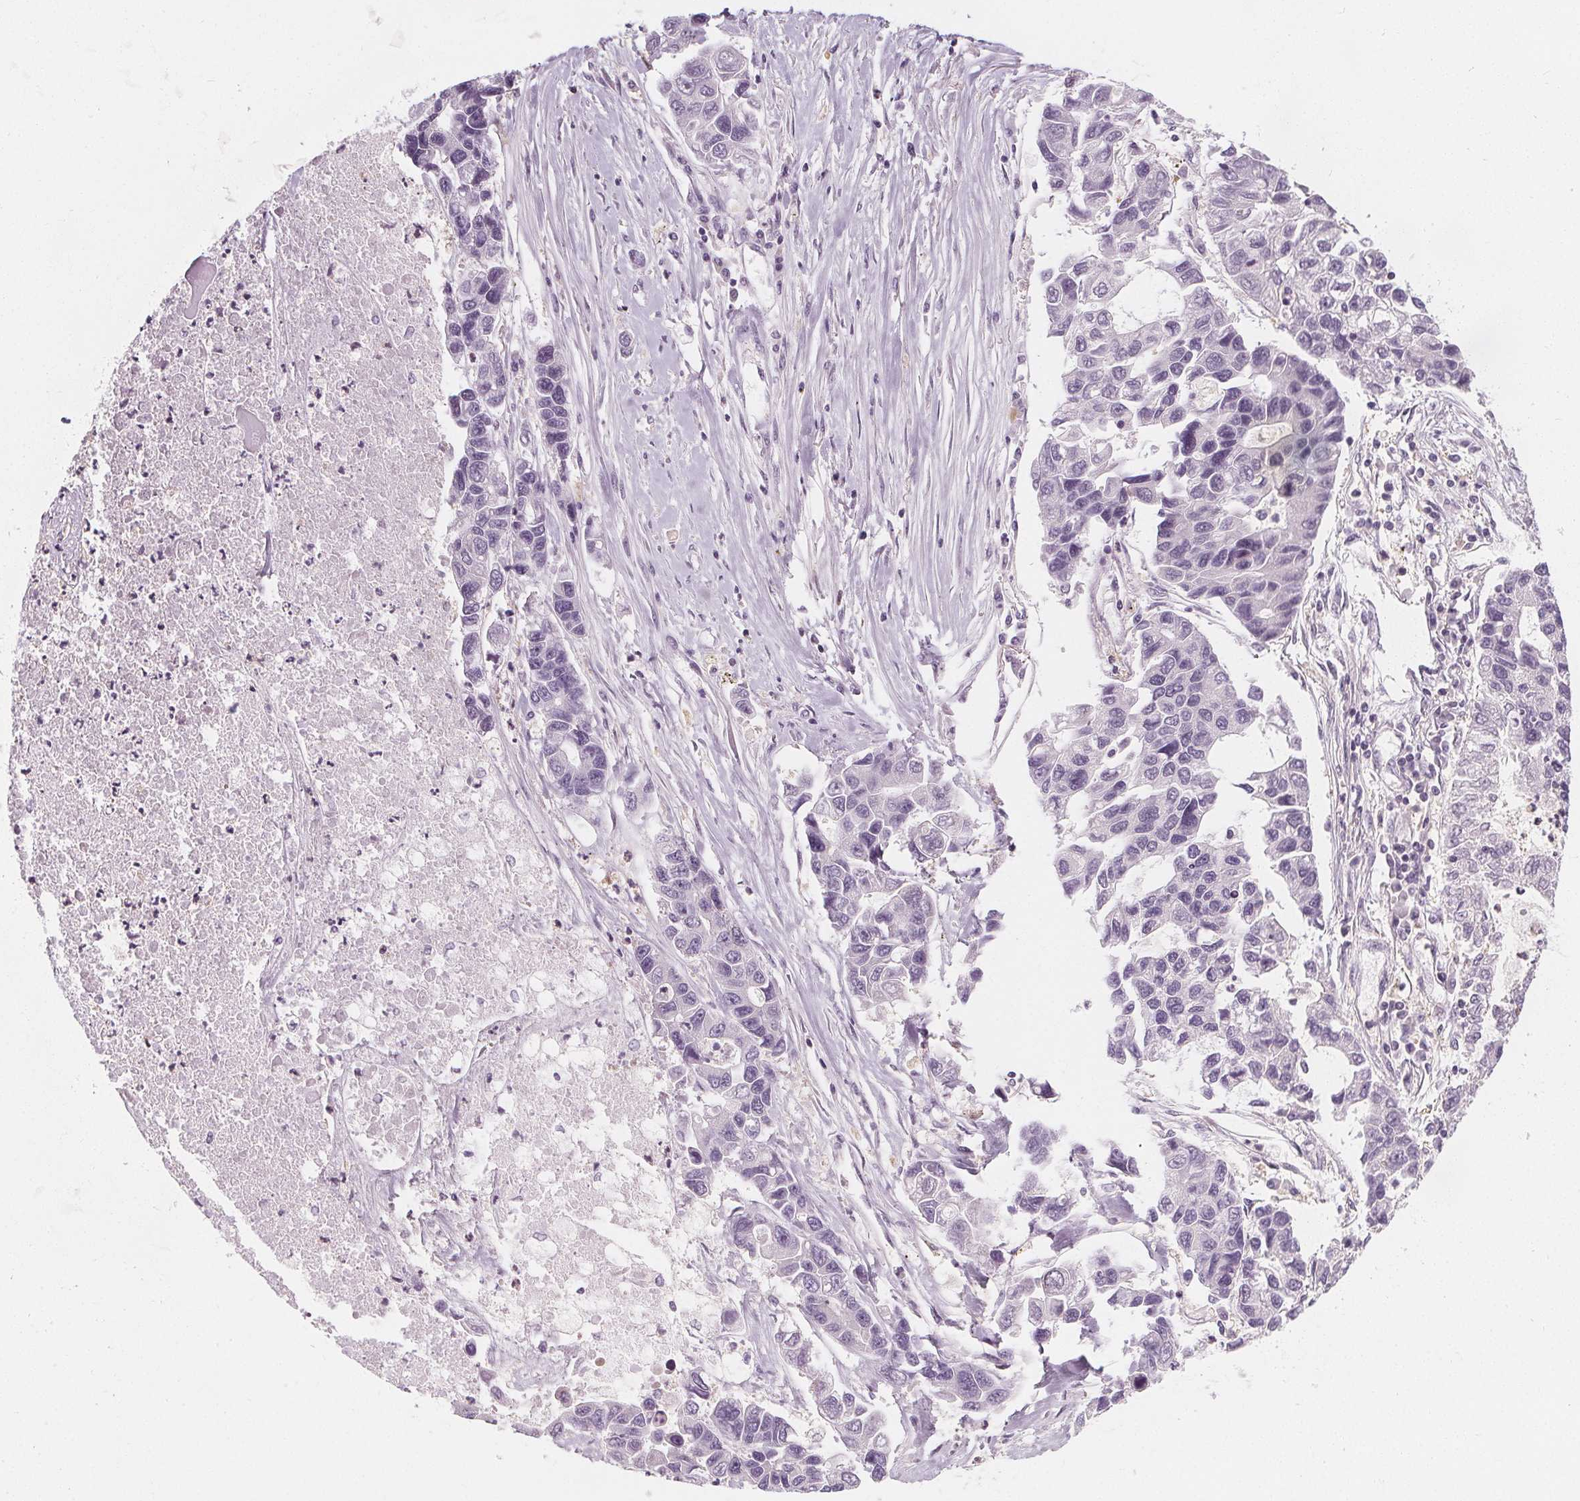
{"staining": {"intensity": "negative", "quantity": "none", "location": "none"}, "tissue": "lung cancer", "cell_type": "Tumor cells", "image_type": "cancer", "snomed": [{"axis": "morphology", "description": "Adenocarcinoma, NOS"}, {"axis": "topography", "description": "Bronchus"}, {"axis": "topography", "description": "Lung"}], "caption": "Adenocarcinoma (lung) was stained to show a protein in brown. There is no significant expression in tumor cells.", "gene": "UGP2", "patient": {"sex": "female", "age": 51}}